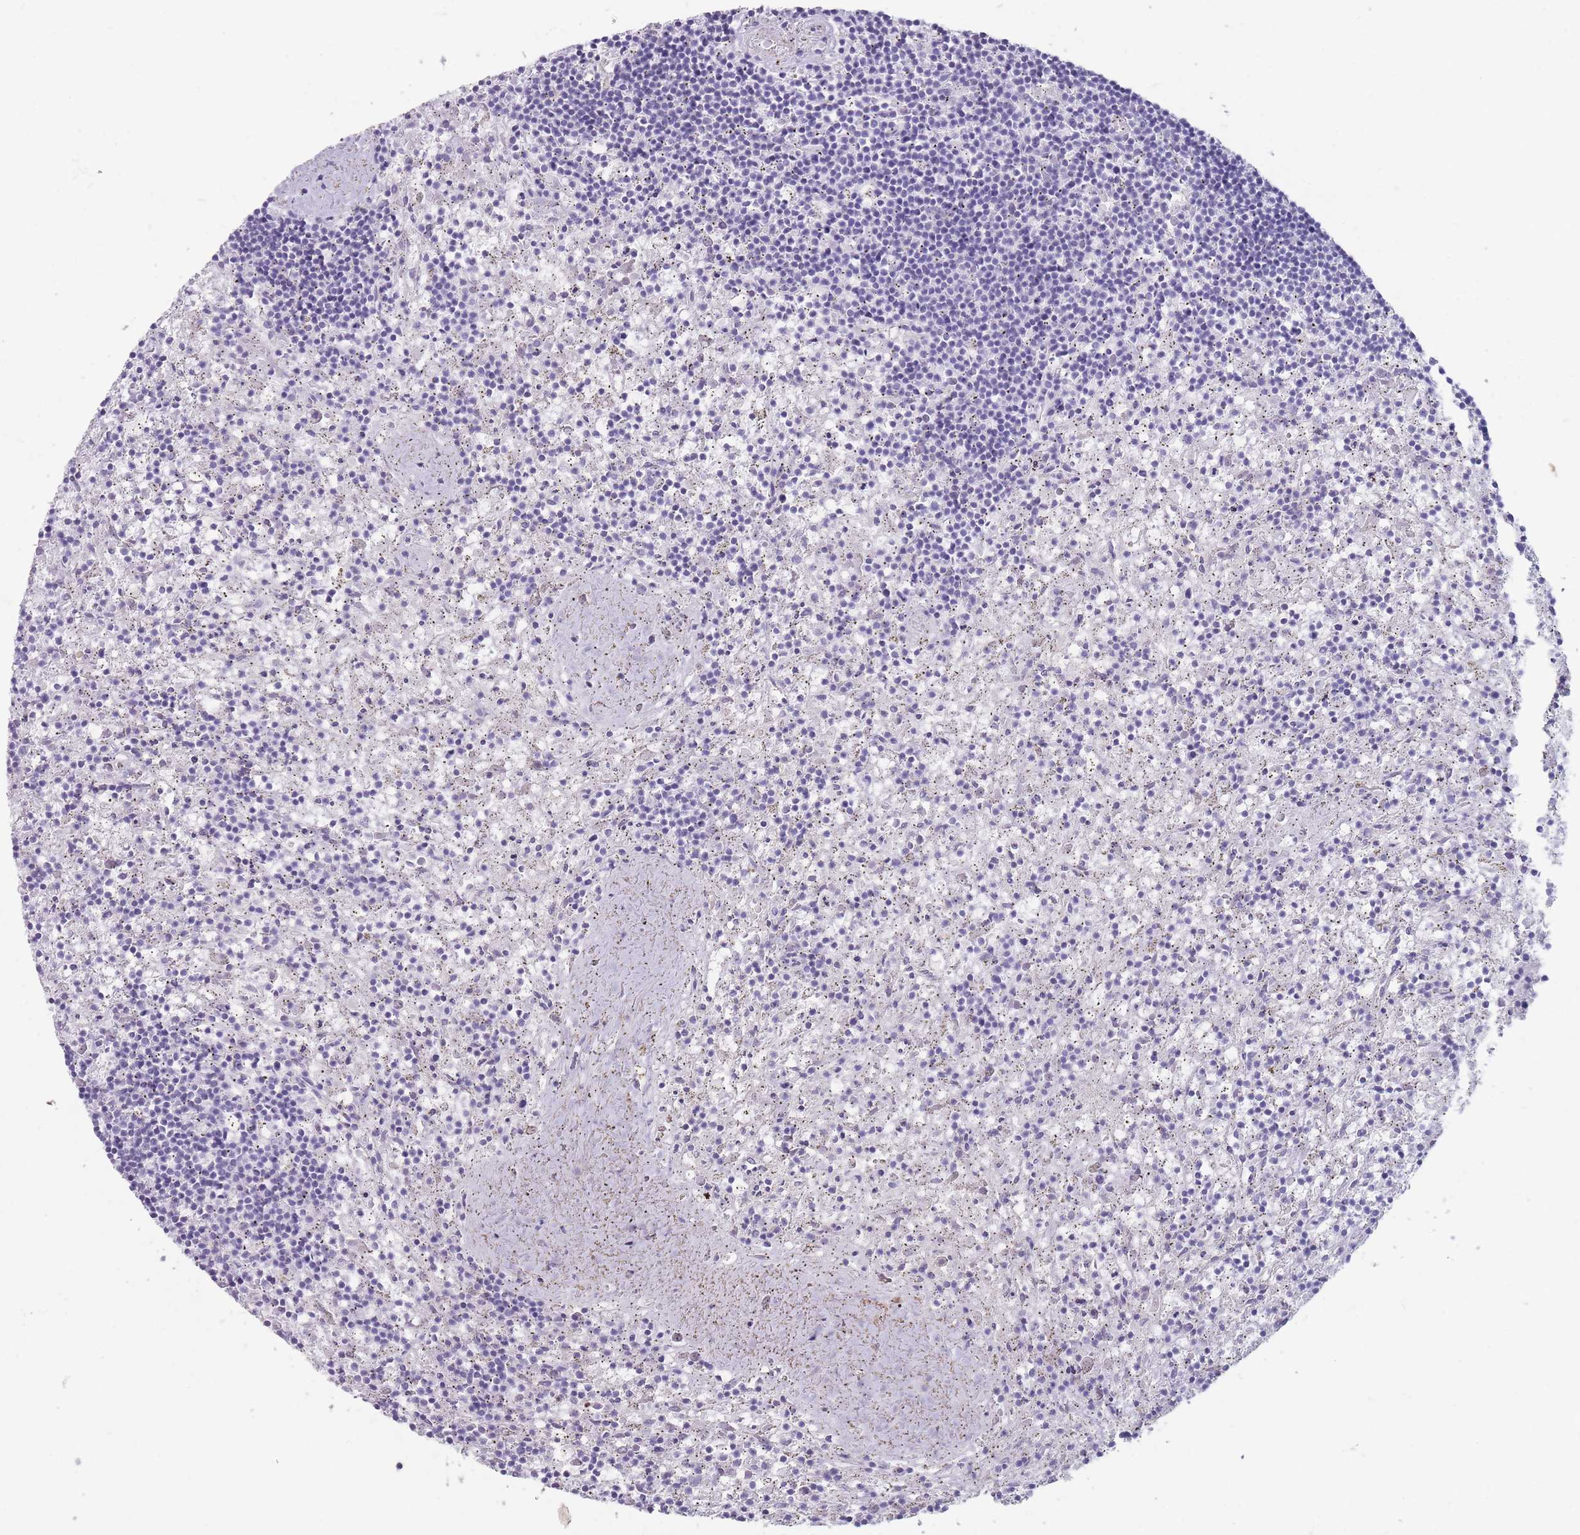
{"staining": {"intensity": "negative", "quantity": "none", "location": "none"}, "tissue": "lymphoma", "cell_type": "Tumor cells", "image_type": "cancer", "snomed": [{"axis": "morphology", "description": "Malignant lymphoma, non-Hodgkin's type, Low grade"}, {"axis": "topography", "description": "Spleen"}], "caption": "Immunohistochemical staining of lymphoma displays no significant positivity in tumor cells.", "gene": "RHBG", "patient": {"sex": "male", "age": 76}}